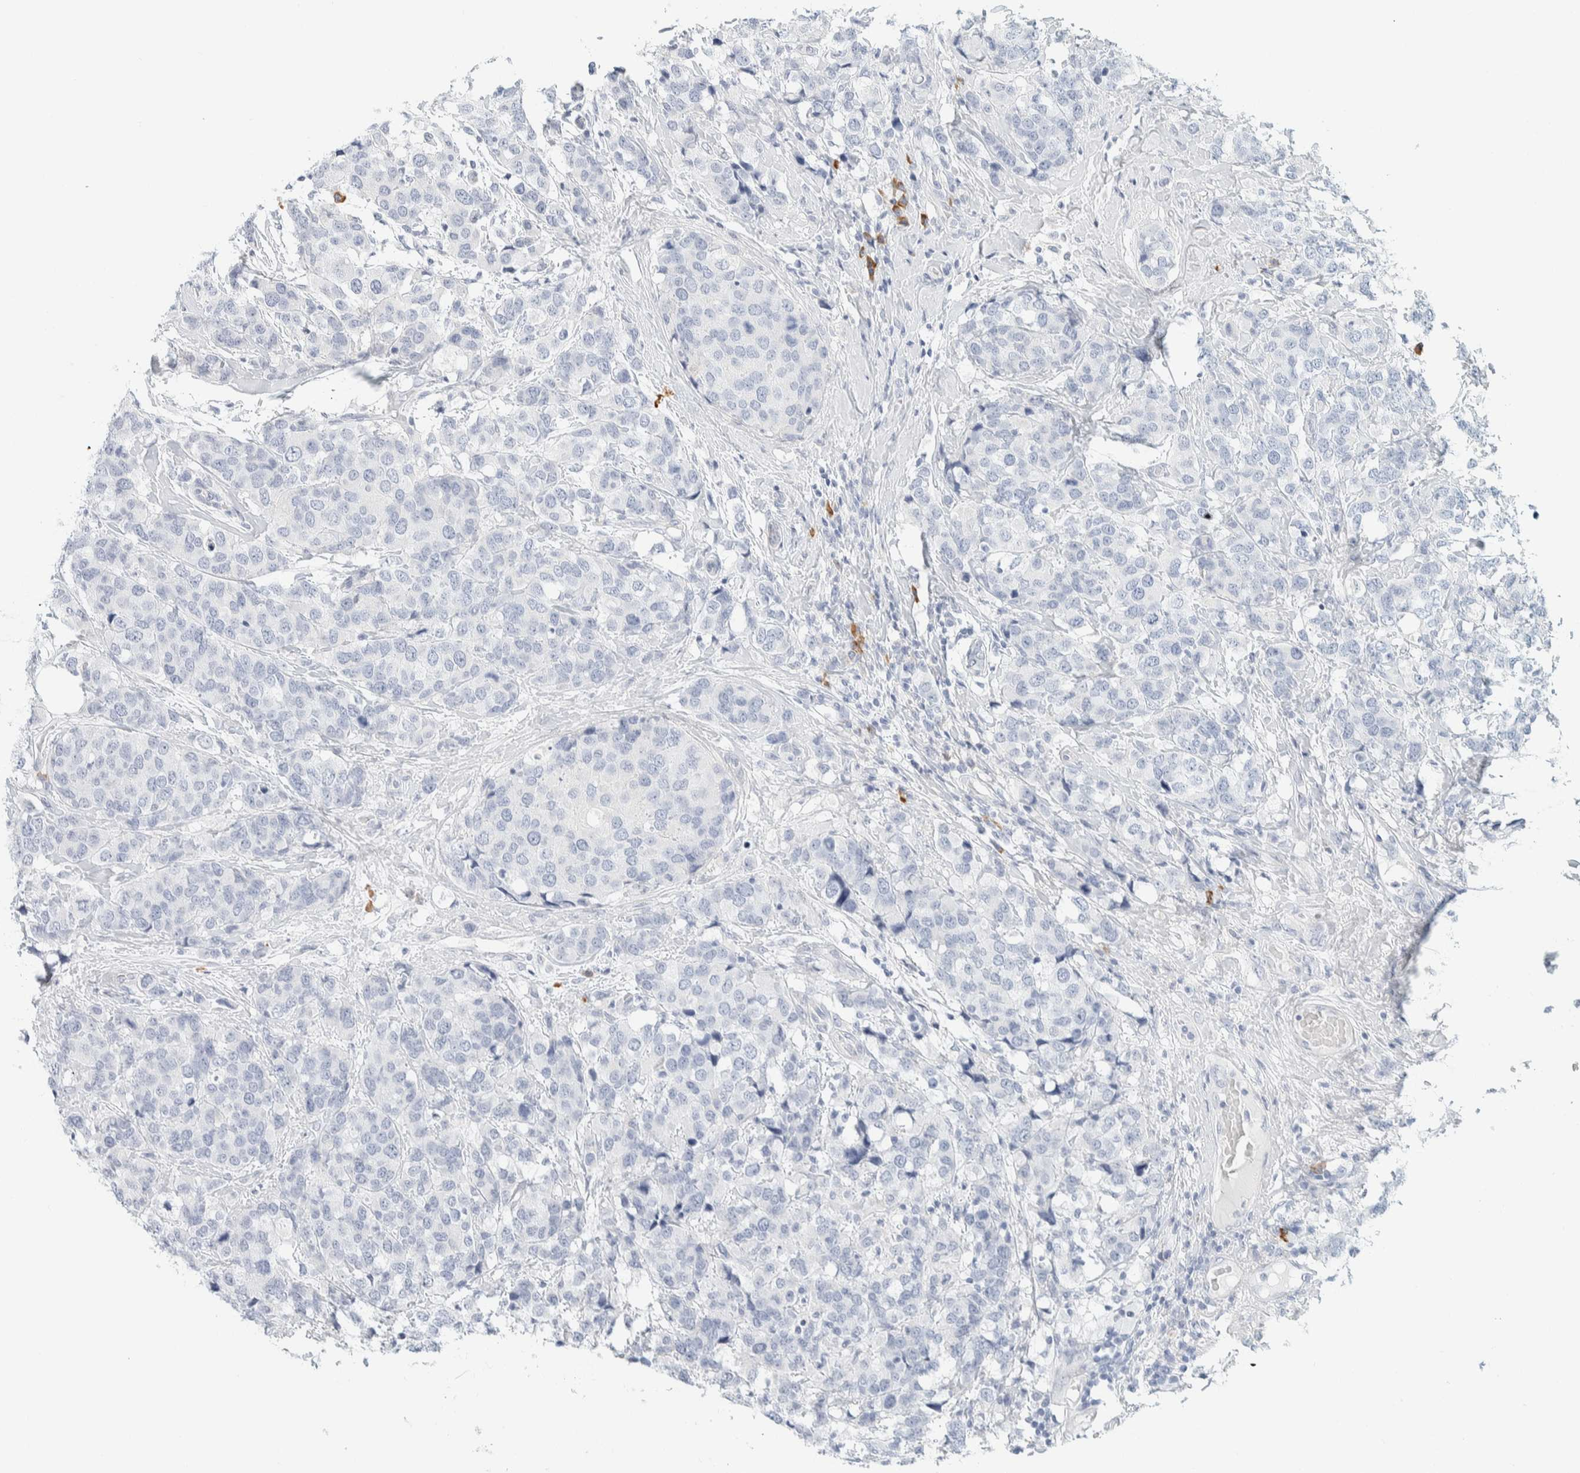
{"staining": {"intensity": "negative", "quantity": "none", "location": "none"}, "tissue": "breast cancer", "cell_type": "Tumor cells", "image_type": "cancer", "snomed": [{"axis": "morphology", "description": "Lobular carcinoma"}, {"axis": "topography", "description": "Breast"}], "caption": "Immunohistochemistry micrograph of human breast cancer stained for a protein (brown), which reveals no expression in tumor cells. (DAB (3,3'-diaminobenzidine) immunohistochemistry with hematoxylin counter stain).", "gene": "ARHGAP27", "patient": {"sex": "female", "age": 59}}